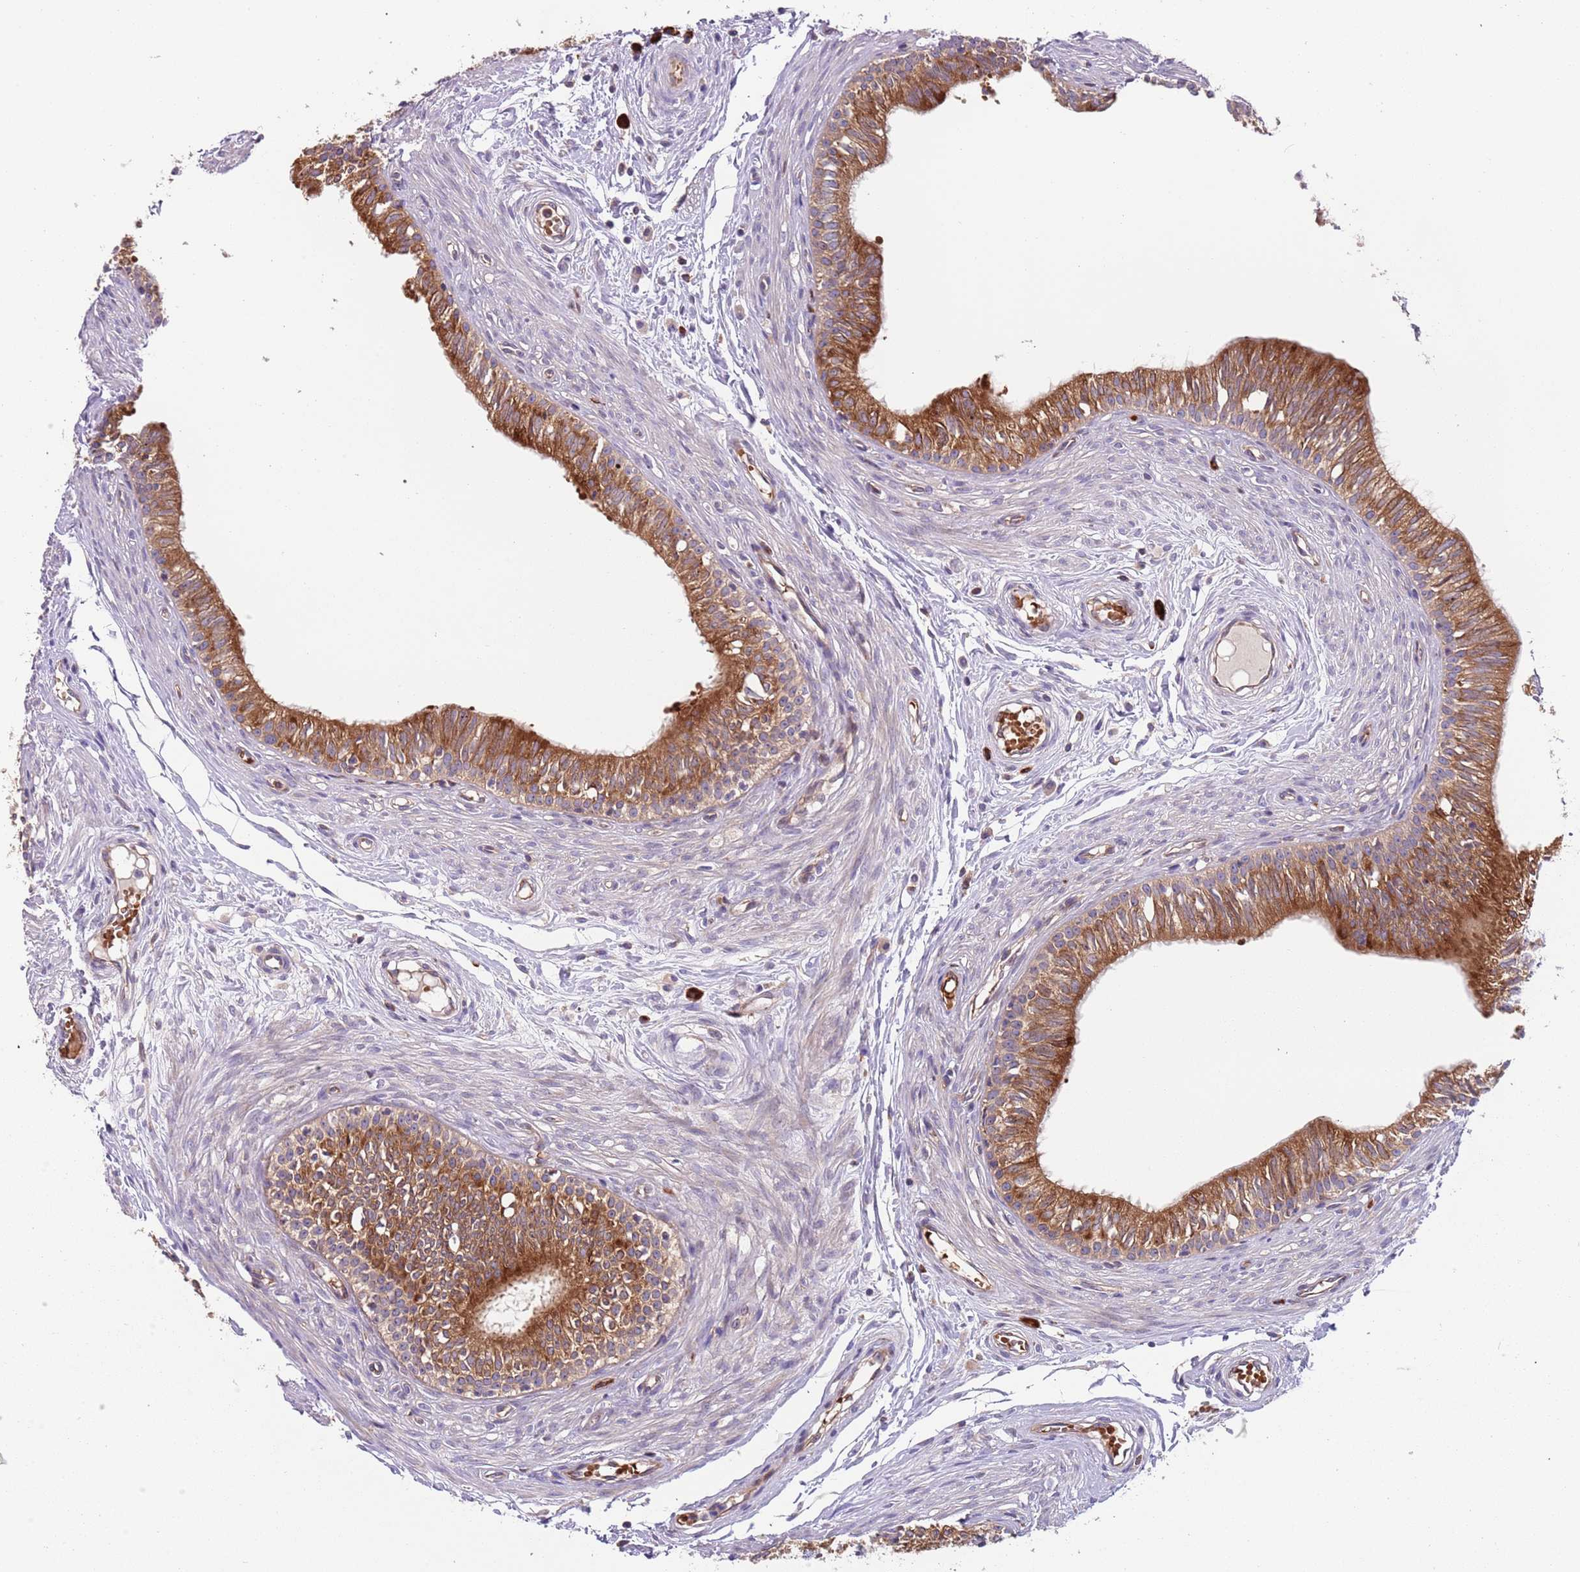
{"staining": {"intensity": "strong", "quantity": "25%-75%", "location": "cytoplasmic/membranous"}, "tissue": "epididymis", "cell_type": "Glandular cells", "image_type": "normal", "snomed": [{"axis": "morphology", "description": "Normal tissue, NOS"}, {"axis": "topography", "description": "Epididymis, spermatic cord, NOS"}], "caption": "Immunohistochemical staining of benign epididymis demonstrates strong cytoplasmic/membranous protein staining in approximately 25%-75% of glandular cells. The staining was performed using DAB to visualize the protein expression in brown, while the nuclei were stained in blue with hematoxylin (Magnification: 20x).", "gene": "VWCE", "patient": {"sex": "male", "age": 22}}